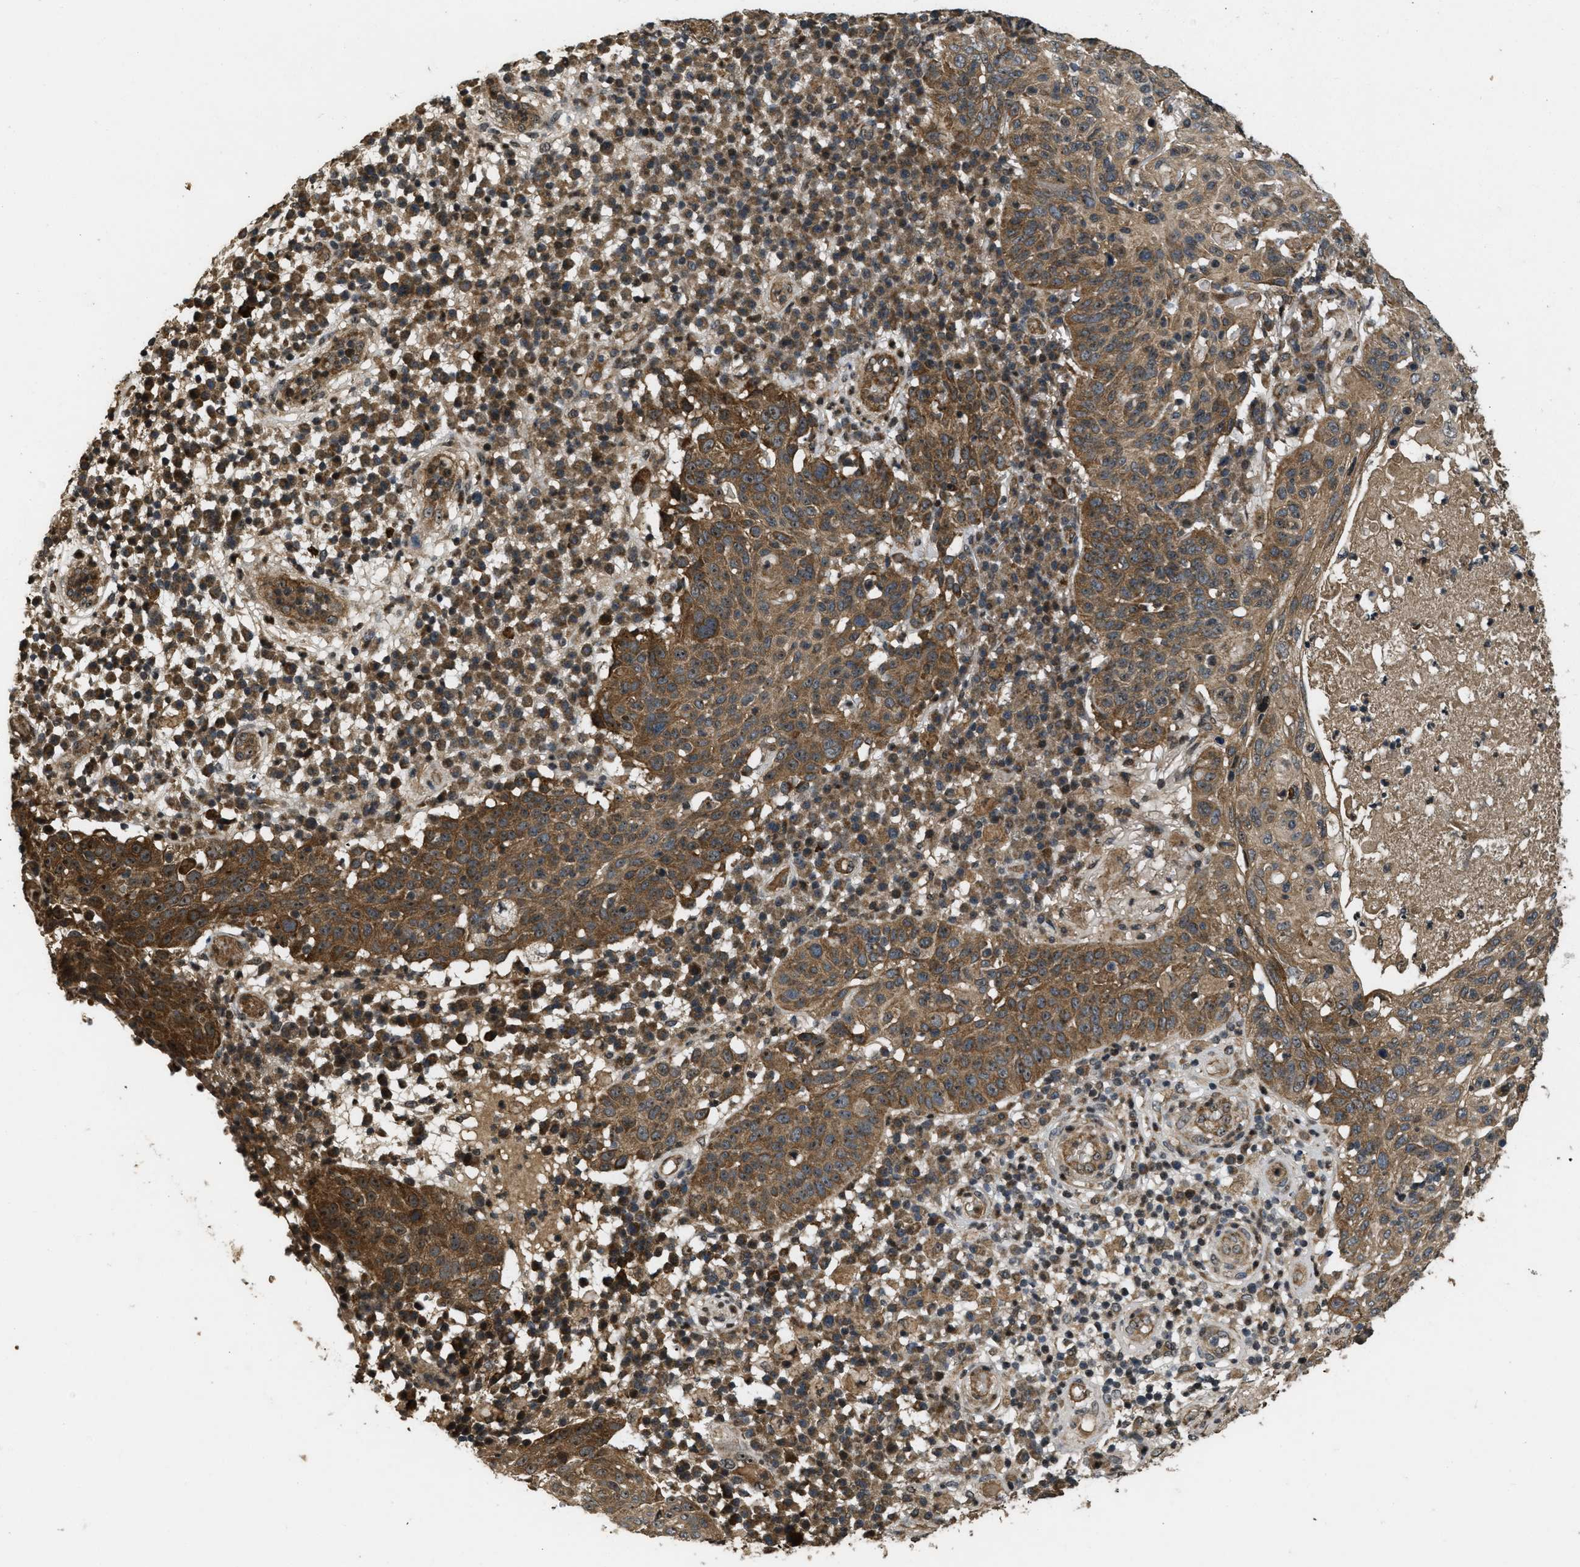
{"staining": {"intensity": "moderate", "quantity": ">75%", "location": "cytoplasmic/membranous"}, "tissue": "skin cancer", "cell_type": "Tumor cells", "image_type": "cancer", "snomed": [{"axis": "morphology", "description": "Squamous cell carcinoma in situ, NOS"}, {"axis": "morphology", "description": "Squamous cell carcinoma, NOS"}, {"axis": "topography", "description": "Skin"}], "caption": "This photomicrograph exhibits skin squamous cell carcinoma in situ stained with immunohistochemistry (IHC) to label a protein in brown. The cytoplasmic/membranous of tumor cells show moderate positivity for the protein. Nuclei are counter-stained blue.", "gene": "SPTLC1", "patient": {"sex": "male", "age": 93}}